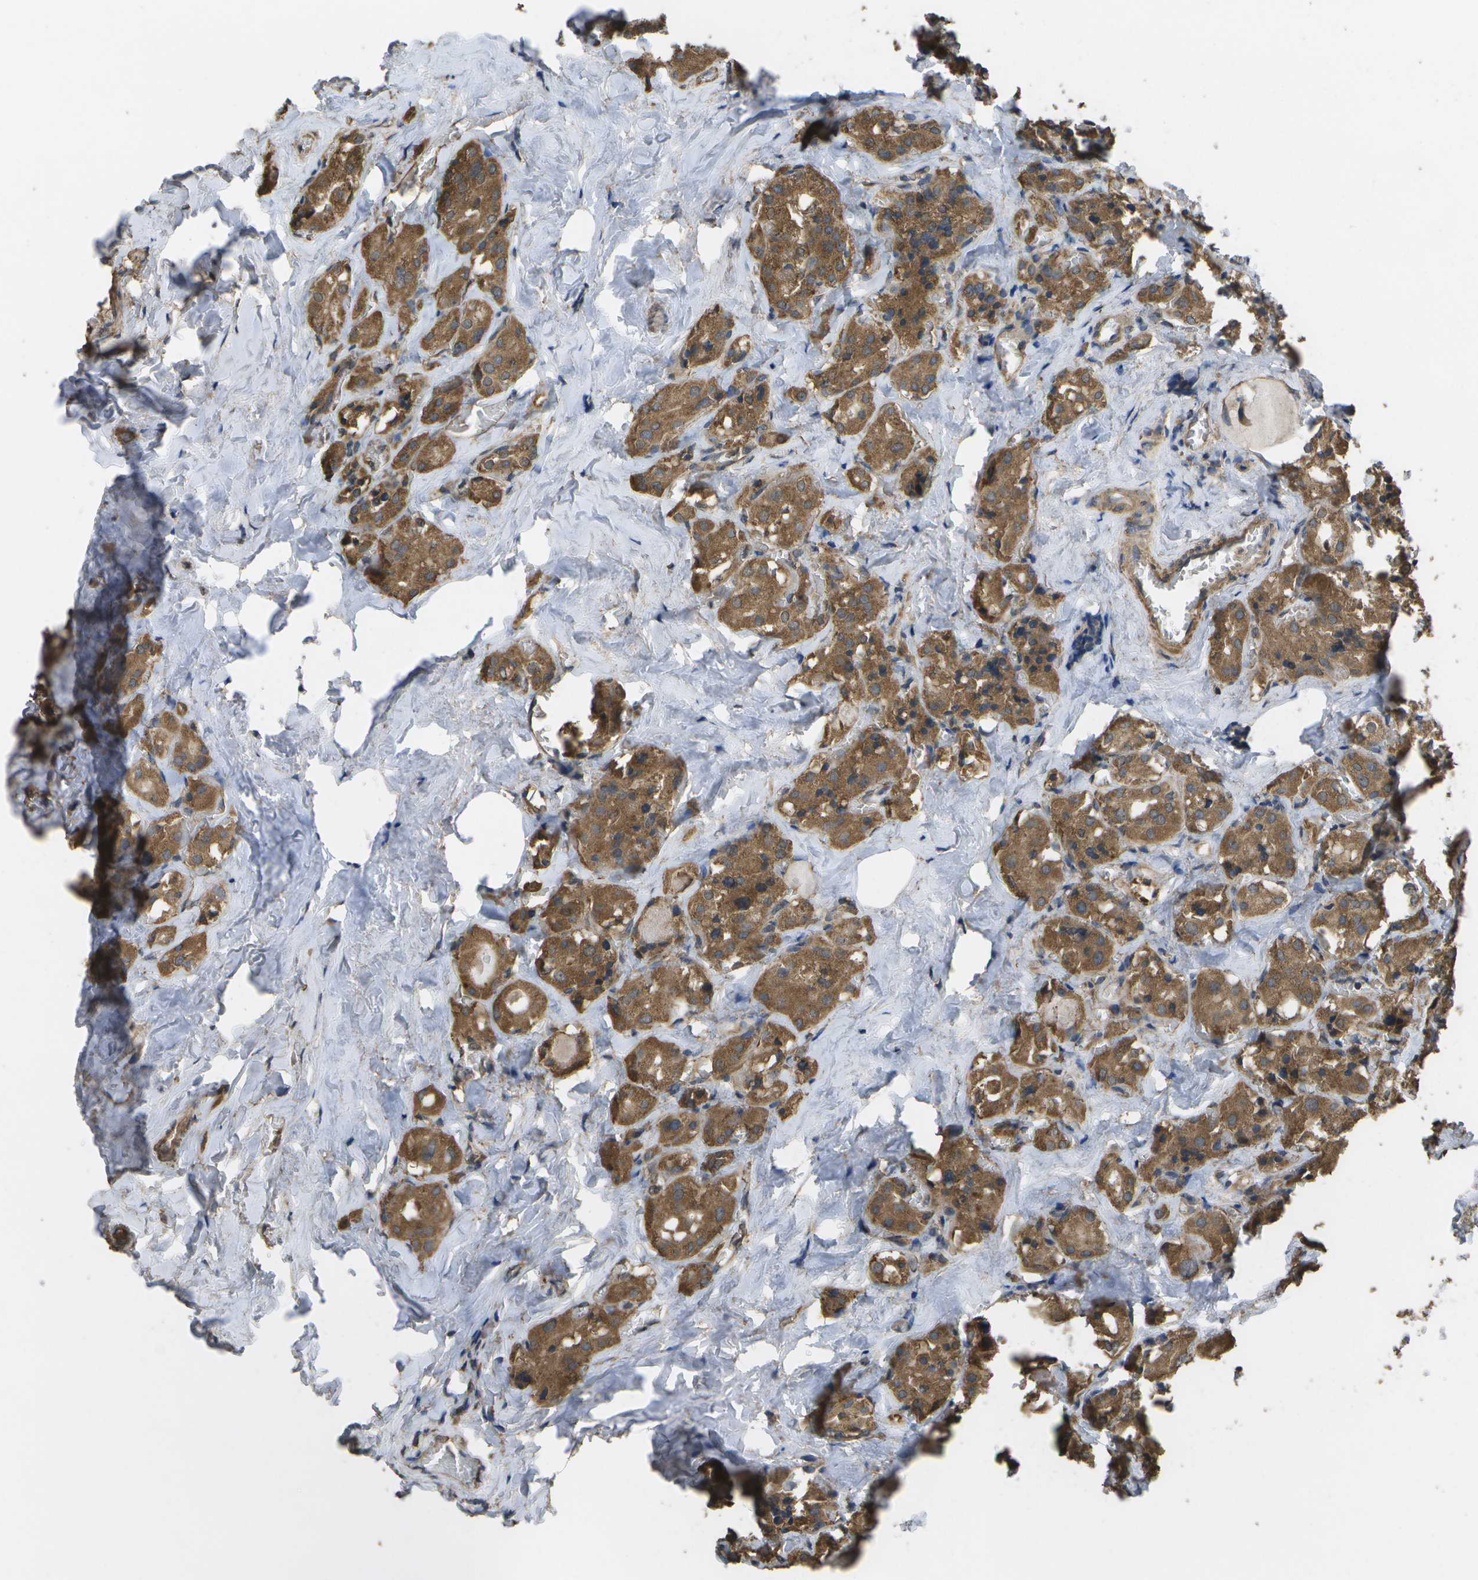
{"staining": {"intensity": "strong", "quantity": ">75%", "location": "cytoplasmic/membranous"}, "tissue": "parathyroid gland", "cell_type": "Glandular cells", "image_type": "normal", "snomed": [{"axis": "morphology", "description": "Normal tissue, NOS"}, {"axis": "morphology", "description": "Atrophy, NOS"}, {"axis": "topography", "description": "Parathyroid gland"}], "caption": "Brown immunohistochemical staining in unremarkable human parathyroid gland demonstrates strong cytoplasmic/membranous staining in approximately >75% of glandular cells. (DAB (3,3'-diaminobenzidine) = brown stain, brightfield microscopy at high magnification).", "gene": "SACS", "patient": {"sex": "female", "age": 54}}